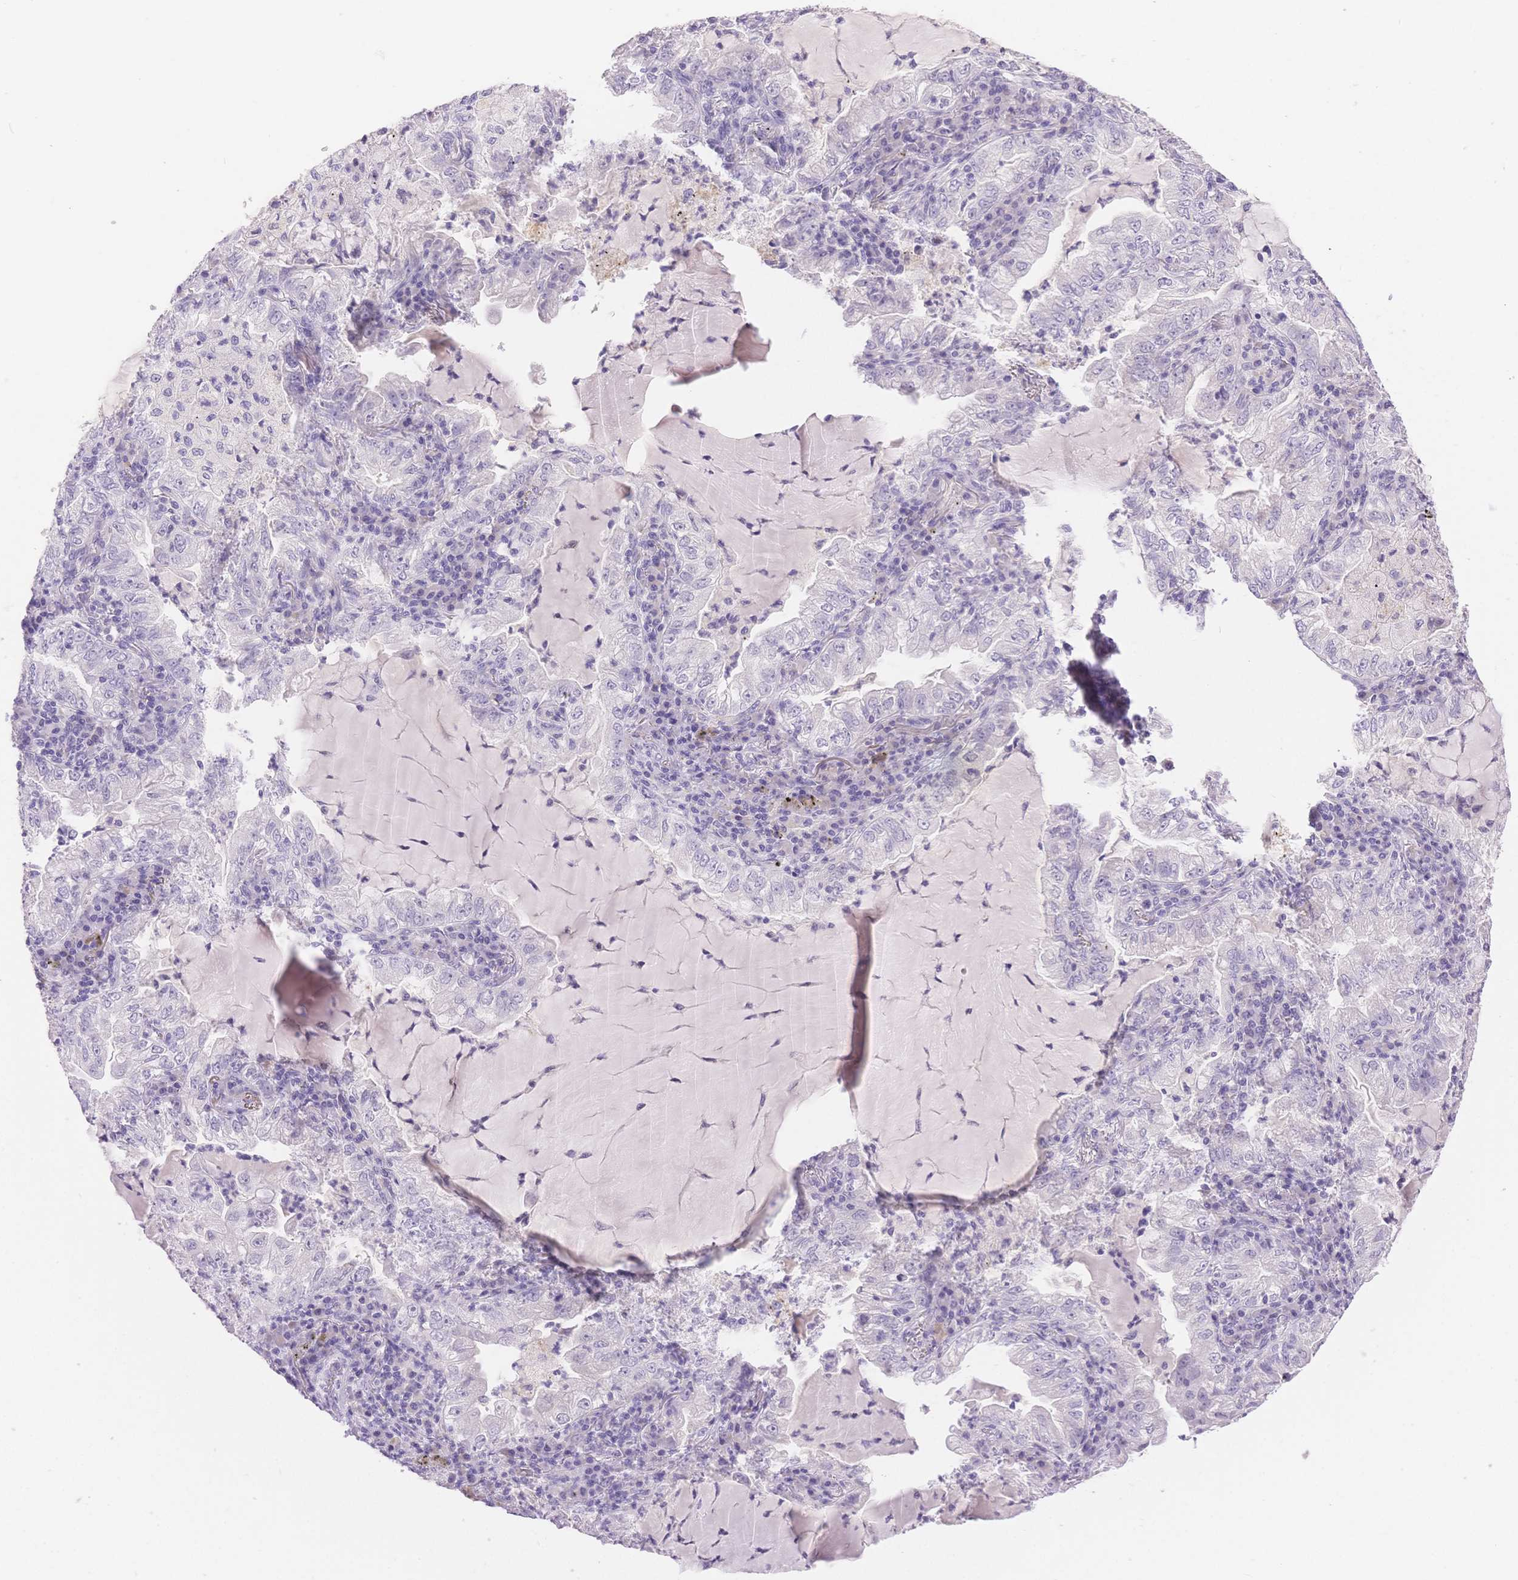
{"staining": {"intensity": "negative", "quantity": "none", "location": "none"}, "tissue": "lung cancer", "cell_type": "Tumor cells", "image_type": "cancer", "snomed": [{"axis": "morphology", "description": "Adenocarcinoma, NOS"}, {"axis": "topography", "description": "Lung"}], "caption": "Immunohistochemistry of lung cancer (adenocarcinoma) exhibits no positivity in tumor cells. (DAB (3,3'-diaminobenzidine) IHC, high magnification).", "gene": "MYOM1", "patient": {"sex": "female", "age": 73}}